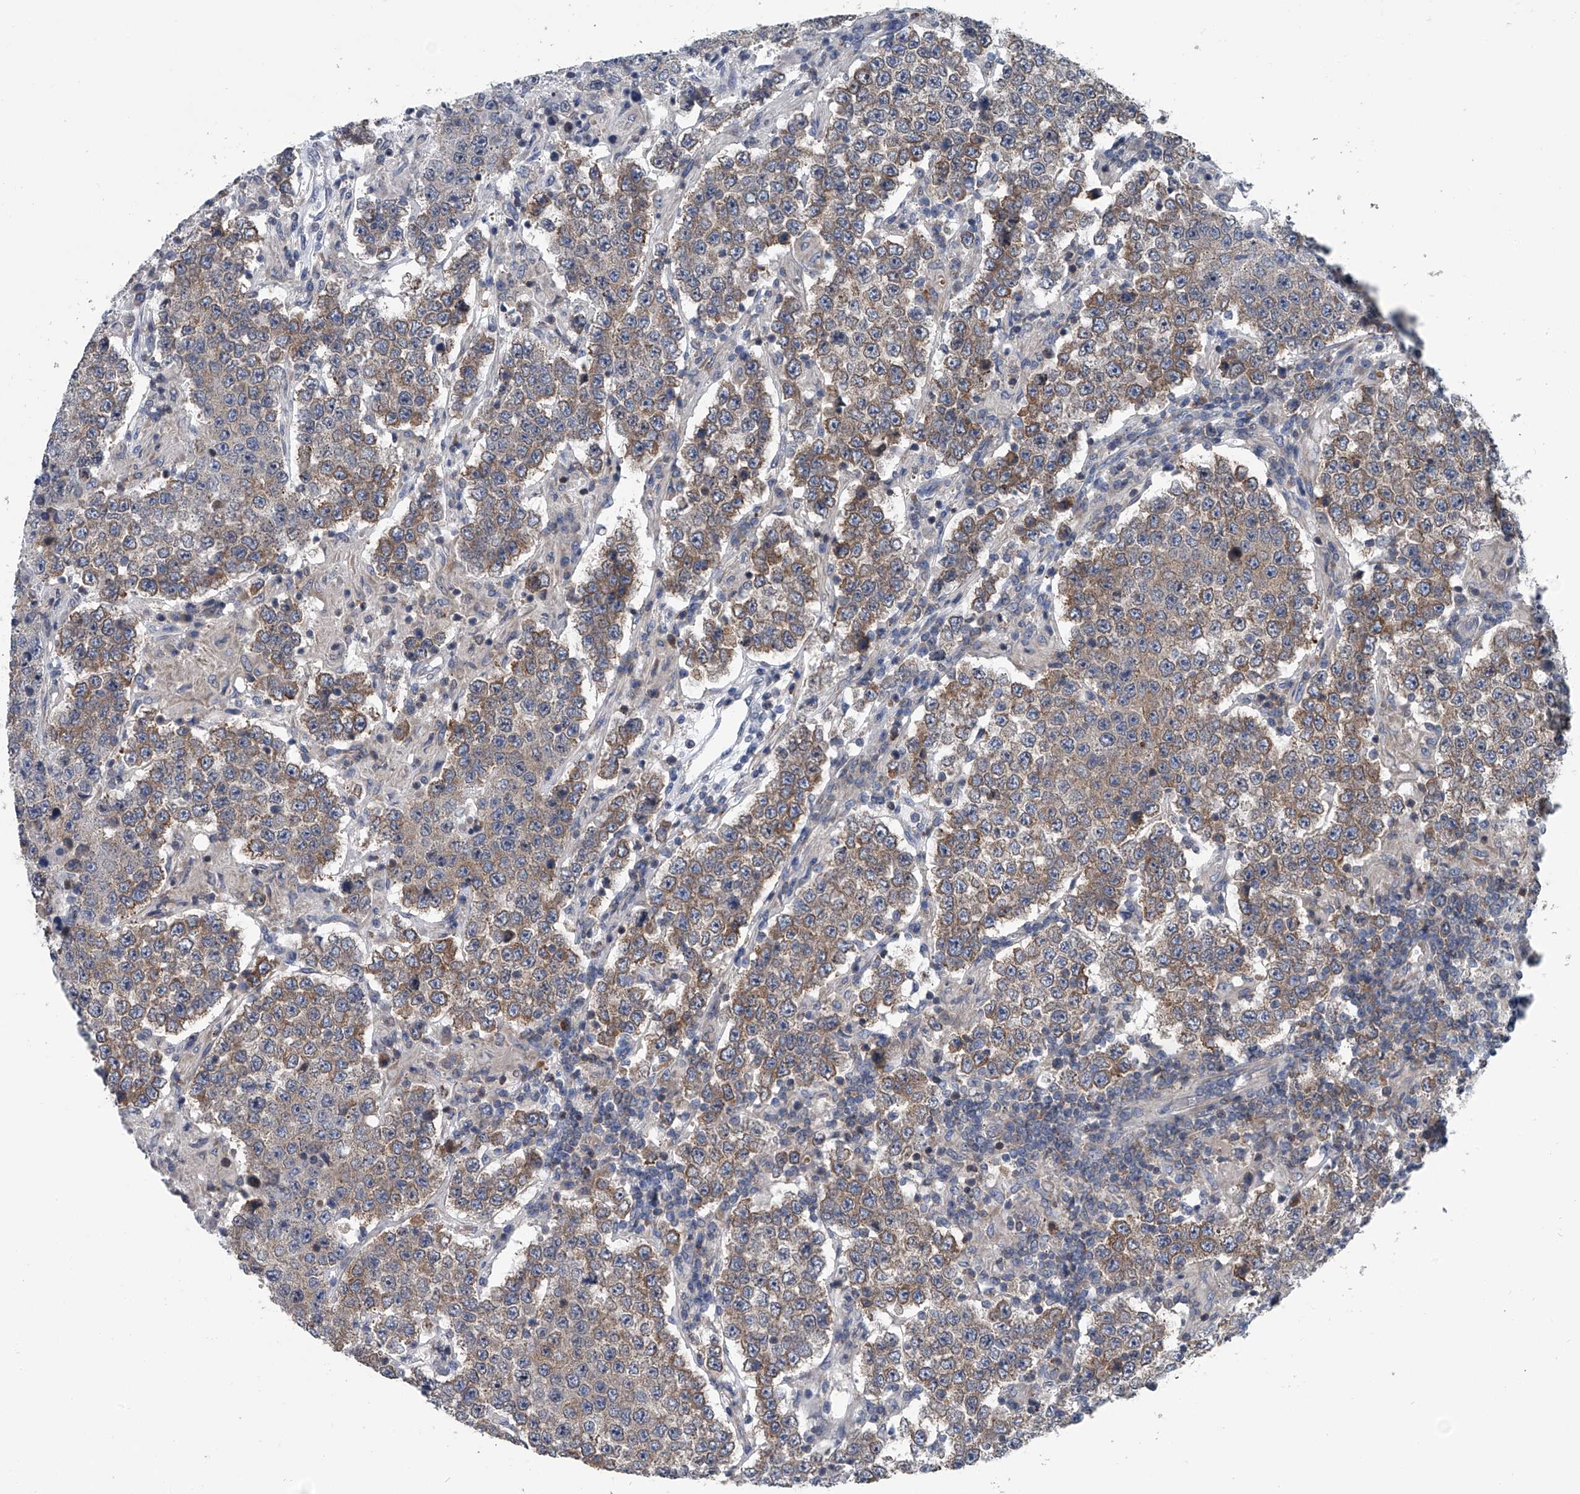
{"staining": {"intensity": "moderate", "quantity": ">75%", "location": "cytoplasmic/membranous"}, "tissue": "testis cancer", "cell_type": "Tumor cells", "image_type": "cancer", "snomed": [{"axis": "morphology", "description": "Normal tissue, NOS"}, {"axis": "morphology", "description": "Urothelial carcinoma, High grade"}, {"axis": "morphology", "description": "Seminoma, NOS"}, {"axis": "morphology", "description": "Carcinoma, Embryonal, NOS"}, {"axis": "topography", "description": "Urinary bladder"}, {"axis": "topography", "description": "Testis"}], "caption": "Immunohistochemical staining of human testis cancer shows moderate cytoplasmic/membranous protein positivity in approximately >75% of tumor cells.", "gene": "PPP2R5D", "patient": {"sex": "male", "age": 41}}